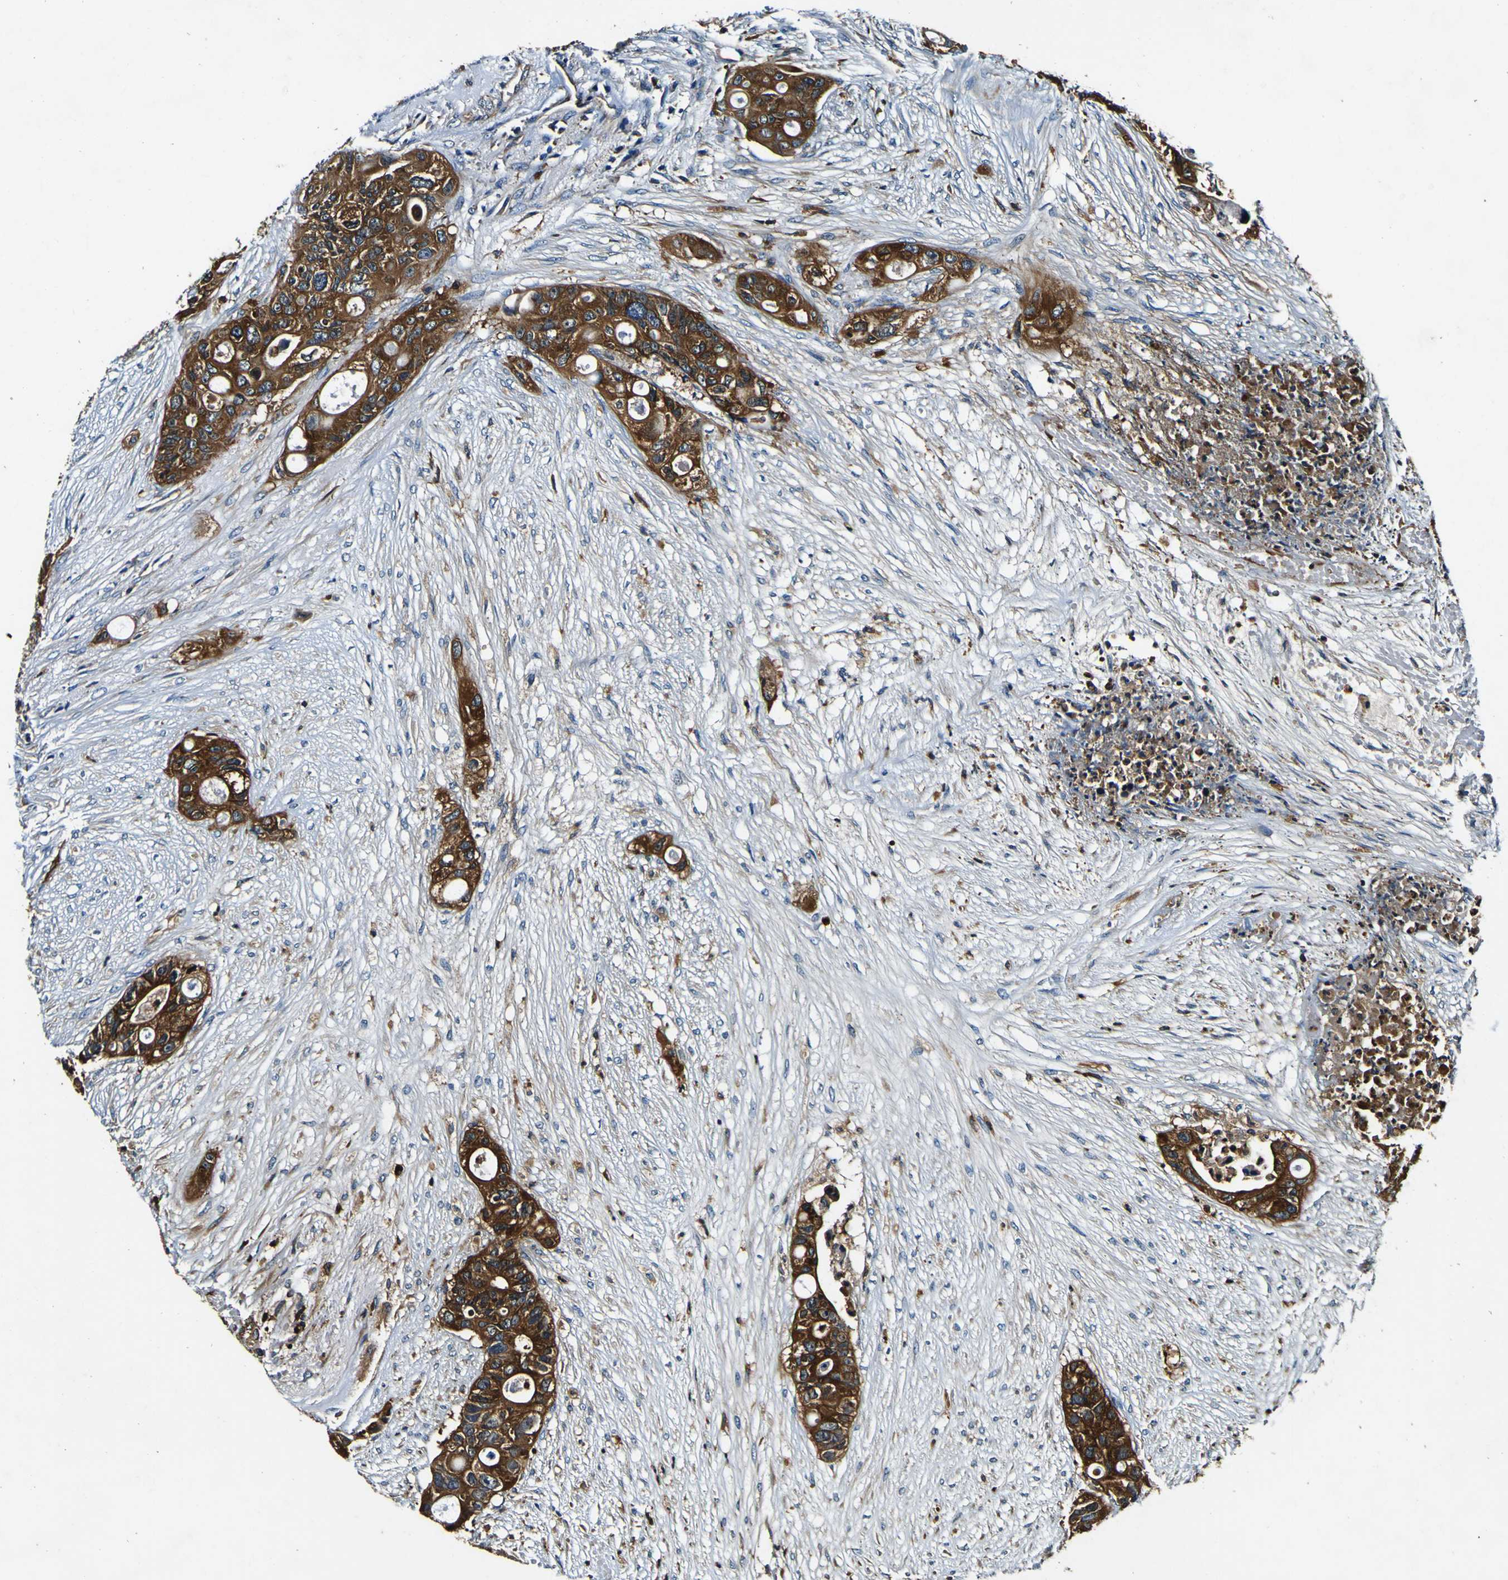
{"staining": {"intensity": "strong", "quantity": ">75%", "location": "cytoplasmic/membranous"}, "tissue": "colorectal cancer", "cell_type": "Tumor cells", "image_type": "cancer", "snomed": [{"axis": "morphology", "description": "Adenocarcinoma, NOS"}, {"axis": "topography", "description": "Colon"}], "caption": "A photomicrograph of colorectal cancer stained for a protein shows strong cytoplasmic/membranous brown staining in tumor cells. The protein of interest is shown in brown color, while the nuclei are stained blue.", "gene": "RHOT2", "patient": {"sex": "female", "age": 57}}